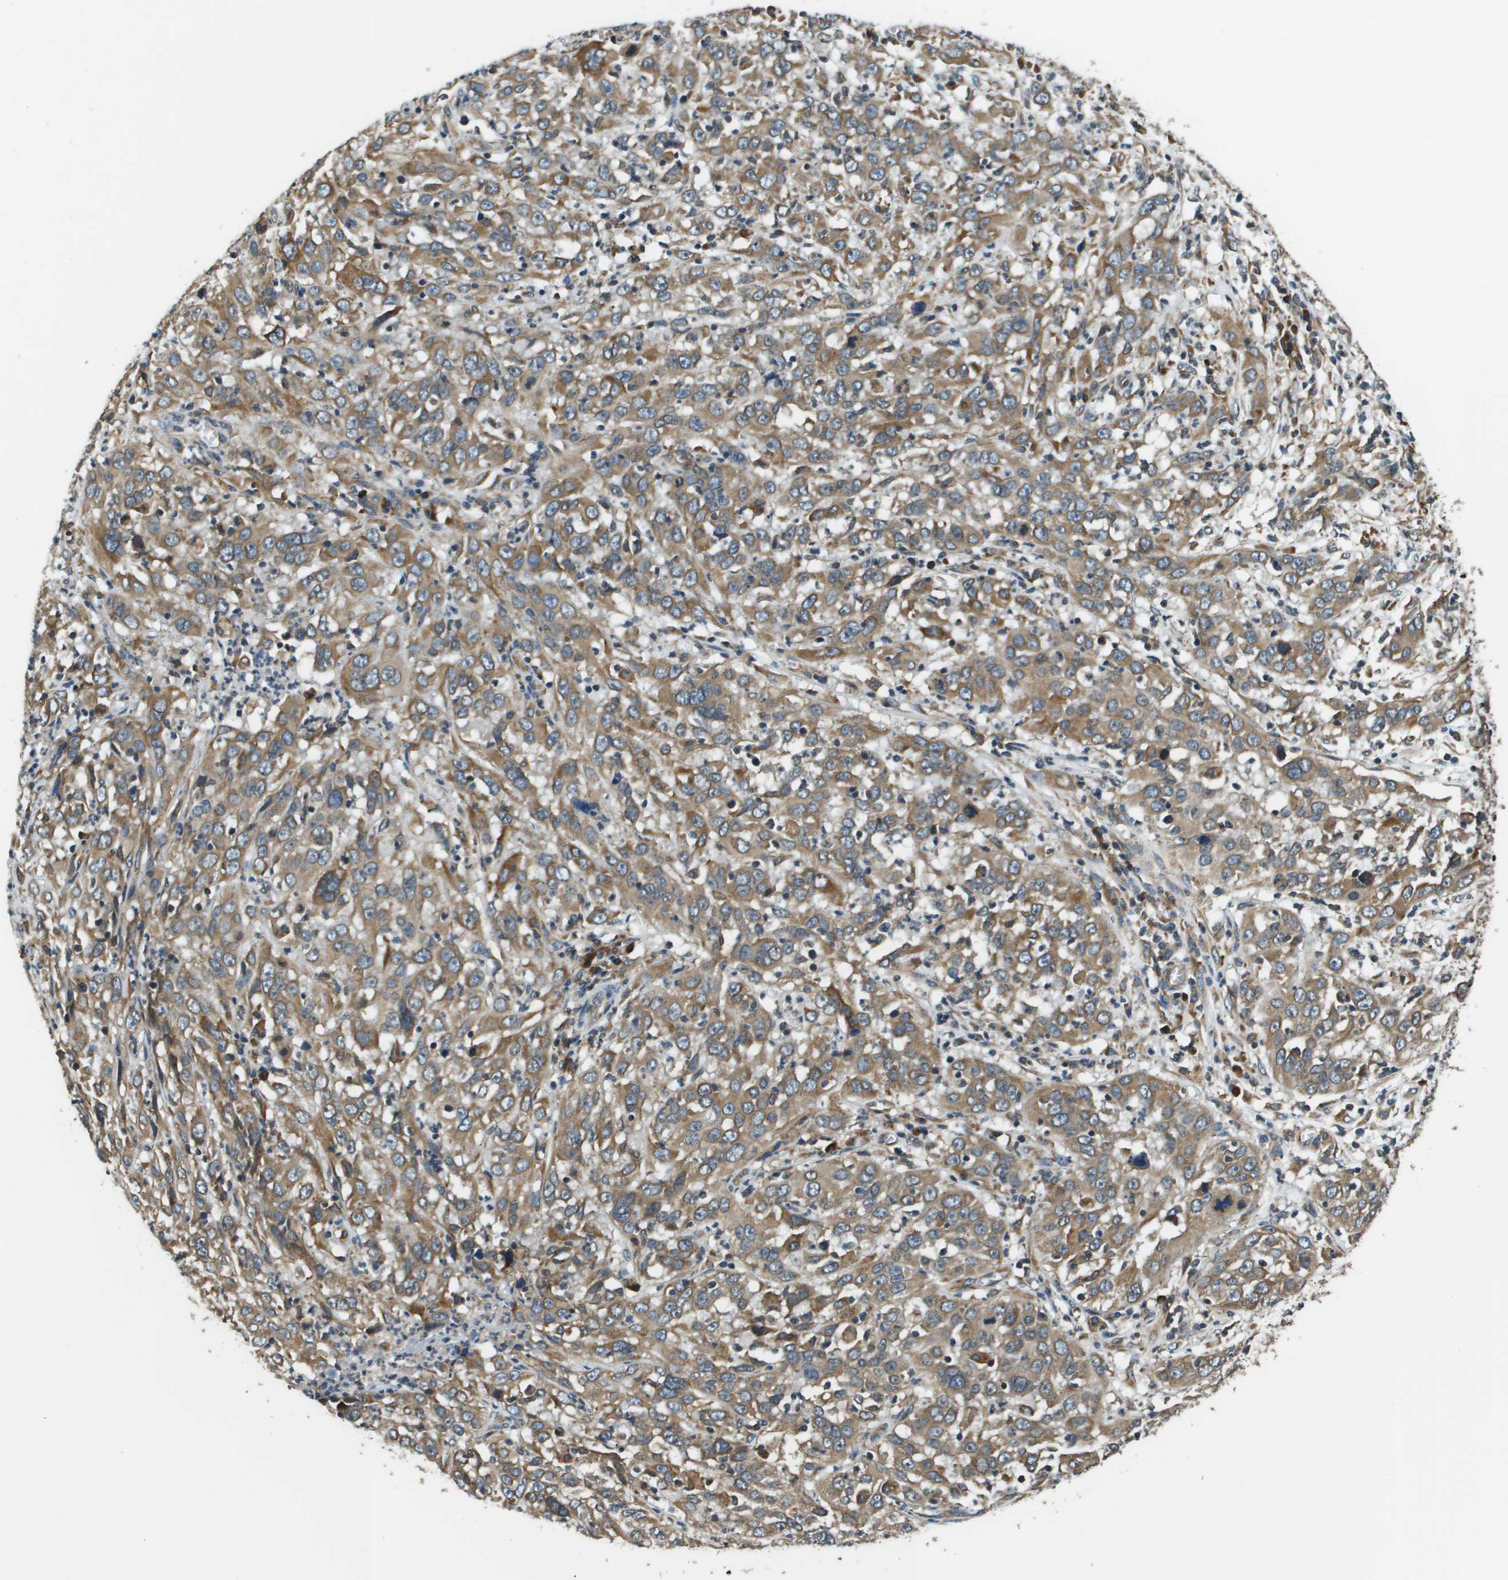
{"staining": {"intensity": "moderate", "quantity": ">75%", "location": "cytoplasmic/membranous"}, "tissue": "cervical cancer", "cell_type": "Tumor cells", "image_type": "cancer", "snomed": [{"axis": "morphology", "description": "Squamous cell carcinoma, NOS"}, {"axis": "topography", "description": "Cervix"}], "caption": "High-magnification brightfield microscopy of cervical squamous cell carcinoma stained with DAB (3,3'-diaminobenzidine) (brown) and counterstained with hematoxylin (blue). tumor cells exhibit moderate cytoplasmic/membranous expression is appreciated in about>75% of cells. Using DAB (brown) and hematoxylin (blue) stains, captured at high magnification using brightfield microscopy.", "gene": "SEC62", "patient": {"sex": "female", "age": 32}}